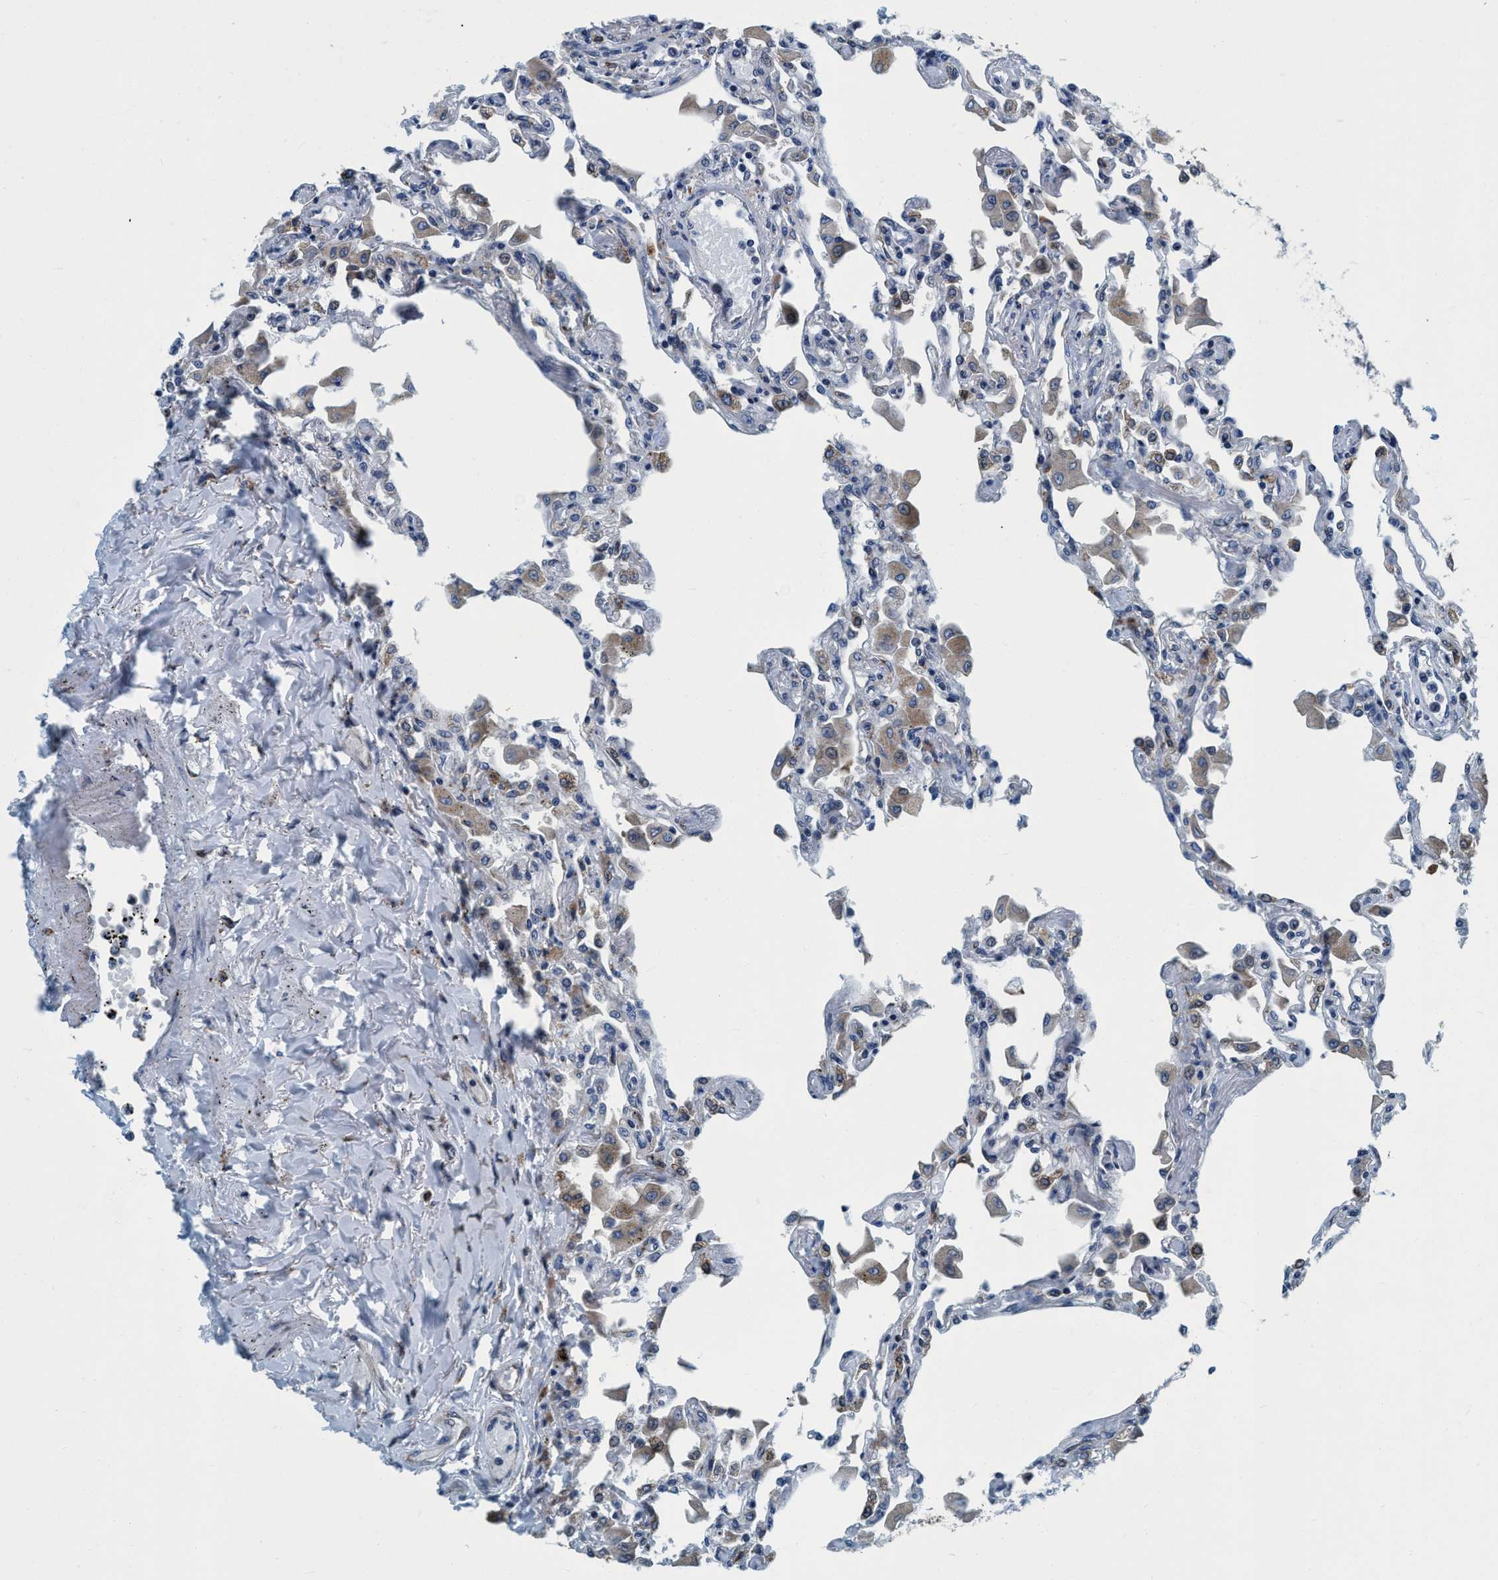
{"staining": {"intensity": "weak", "quantity": "<25%", "location": "cytoplasmic/membranous"}, "tissue": "lung", "cell_type": "Alveolar cells", "image_type": "normal", "snomed": [{"axis": "morphology", "description": "Normal tissue, NOS"}, {"axis": "topography", "description": "Bronchus"}, {"axis": "topography", "description": "Lung"}], "caption": "The photomicrograph shows no staining of alveolar cells in normal lung.", "gene": "ARMC9", "patient": {"sex": "female", "age": 49}}